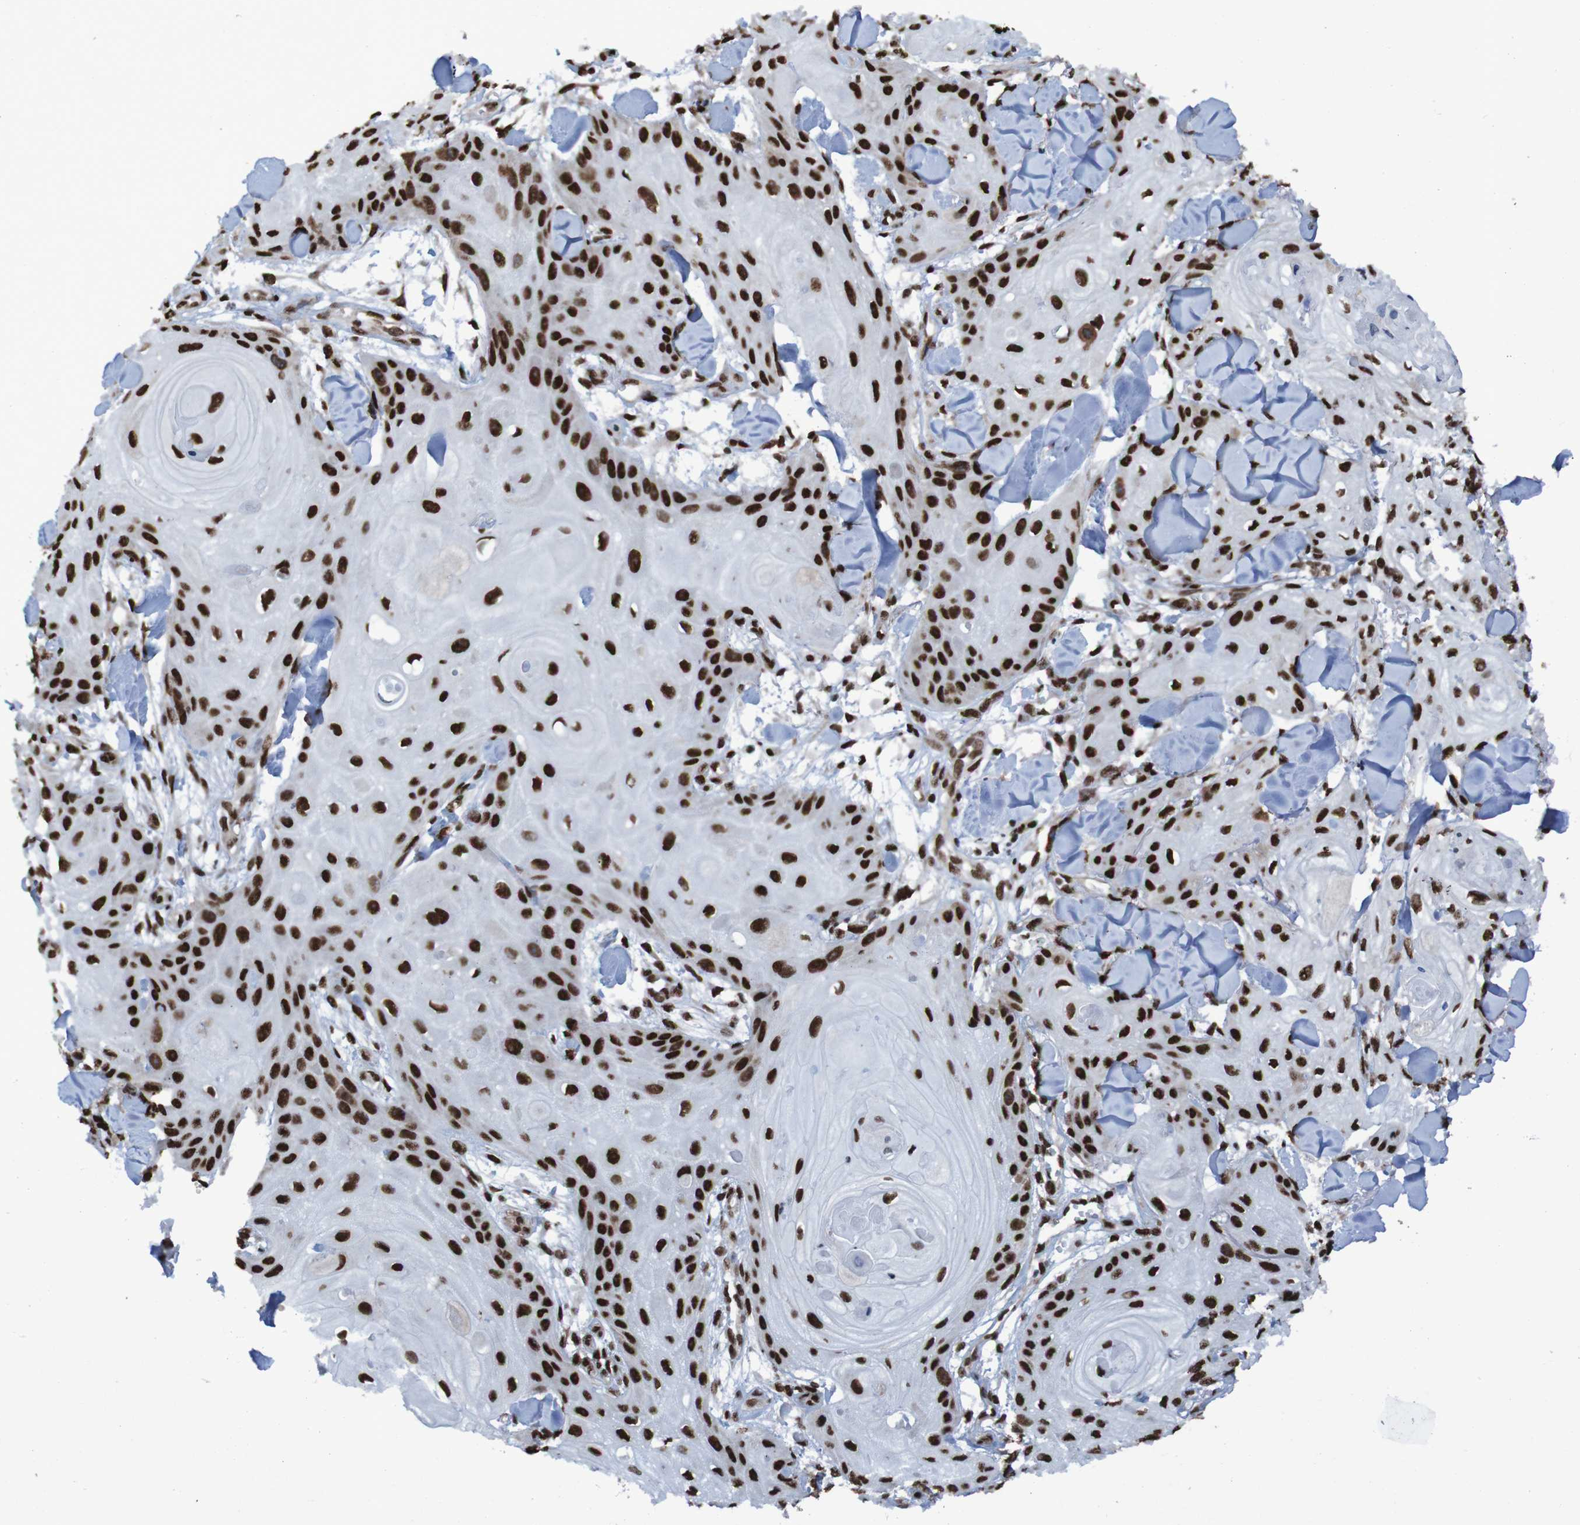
{"staining": {"intensity": "strong", "quantity": ">75%", "location": "nuclear"}, "tissue": "skin cancer", "cell_type": "Tumor cells", "image_type": "cancer", "snomed": [{"axis": "morphology", "description": "Squamous cell carcinoma, NOS"}, {"axis": "topography", "description": "Skin"}], "caption": "An image of skin cancer (squamous cell carcinoma) stained for a protein demonstrates strong nuclear brown staining in tumor cells.", "gene": "HNRNPR", "patient": {"sex": "male", "age": 74}}